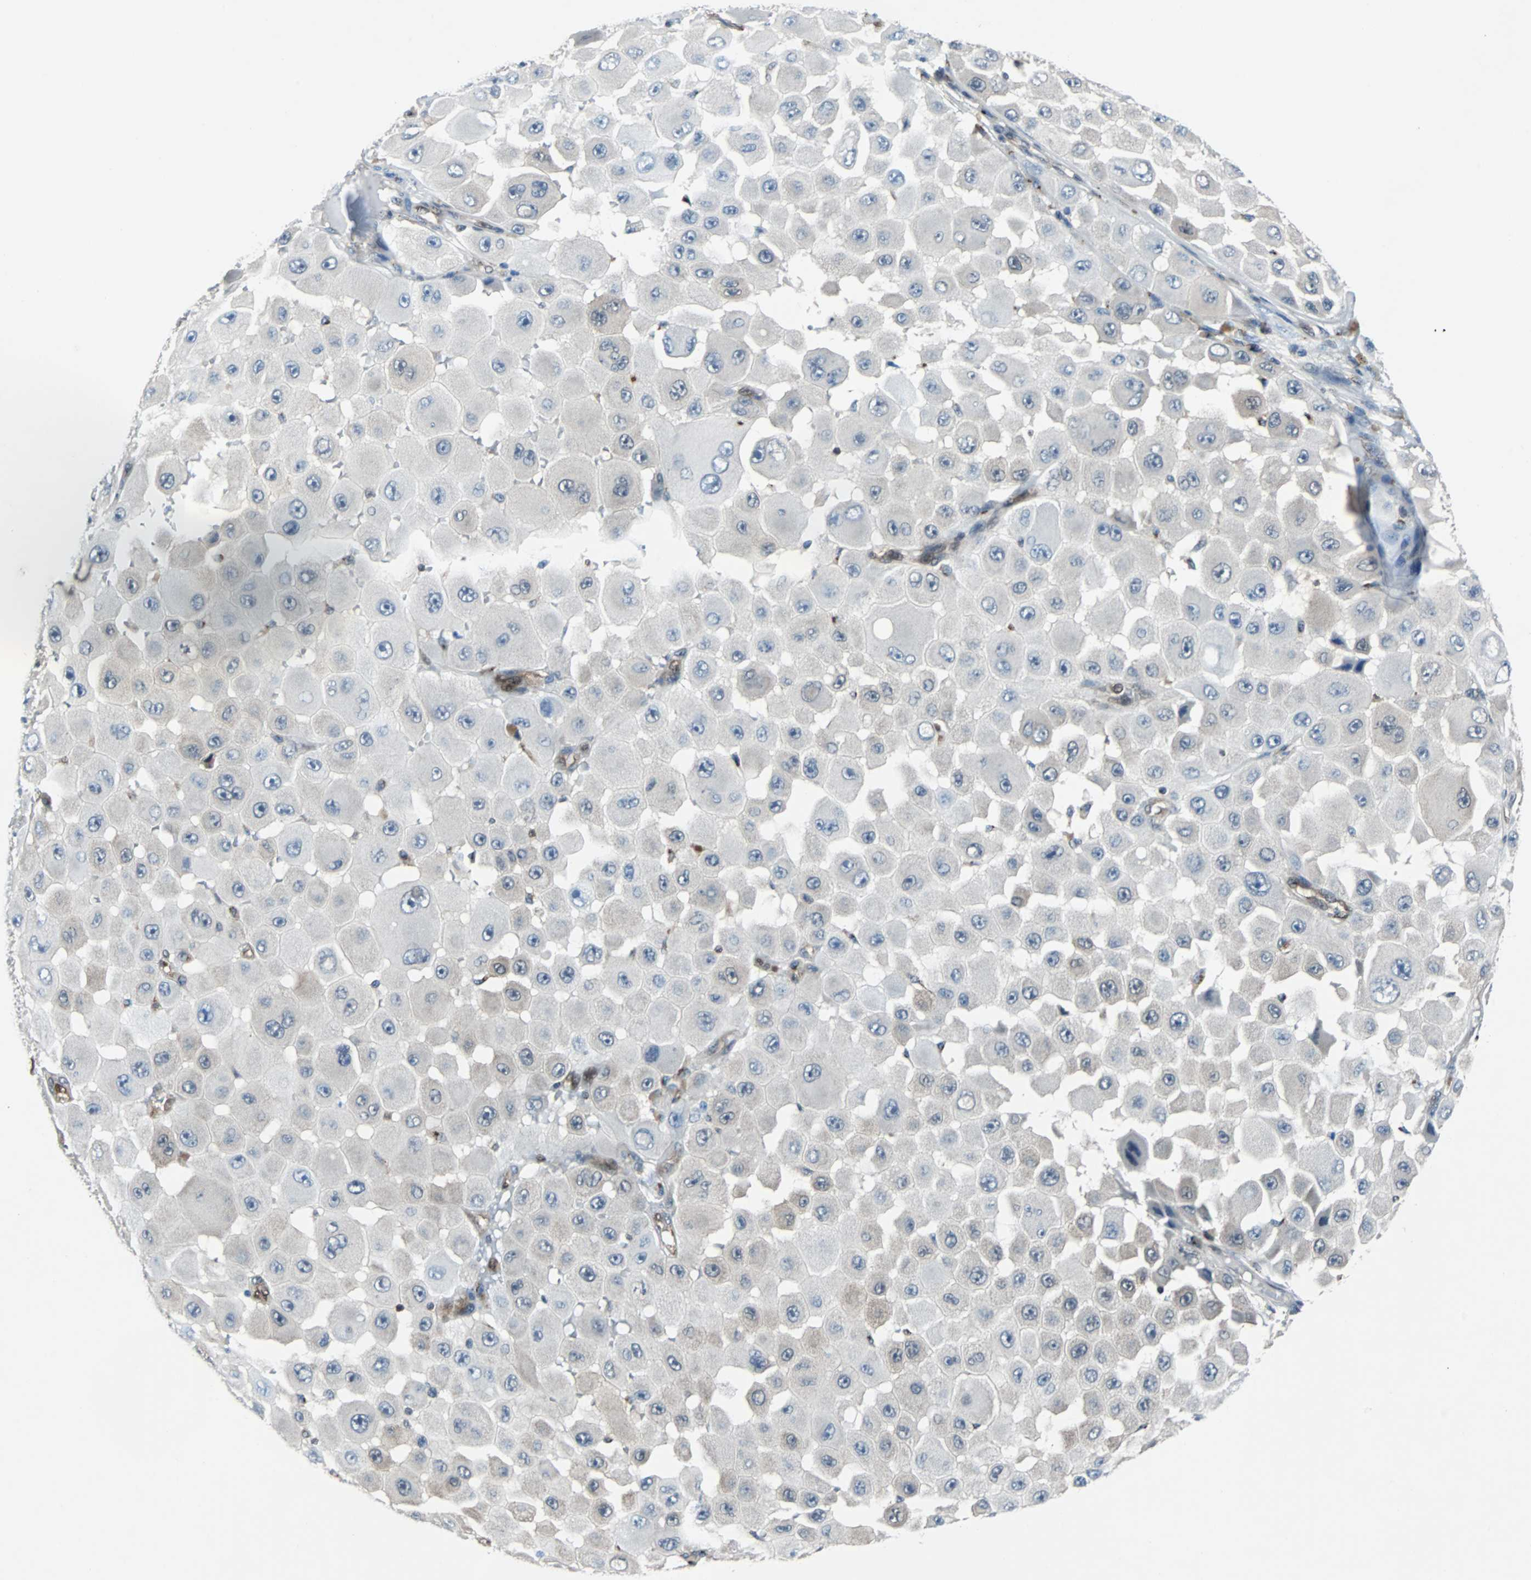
{"staining": {"intensity": "weak", "quantity": "<25%", "location": "cytoplasmic/membranous"}, "tissue": "melanoma", "cell_type": "Tumor cells", "image_type": "cancer", "snomed": [{"axis": "morphology", "description": "Malignant melanoma, NOS"}, {"axis": "topography", "description": "Skin"}], "caption": "IHC of melanoma reveals no staining in tumor cells.", "gene": "MAP2K6", "patient": {"sex": "female", "age": 81}}